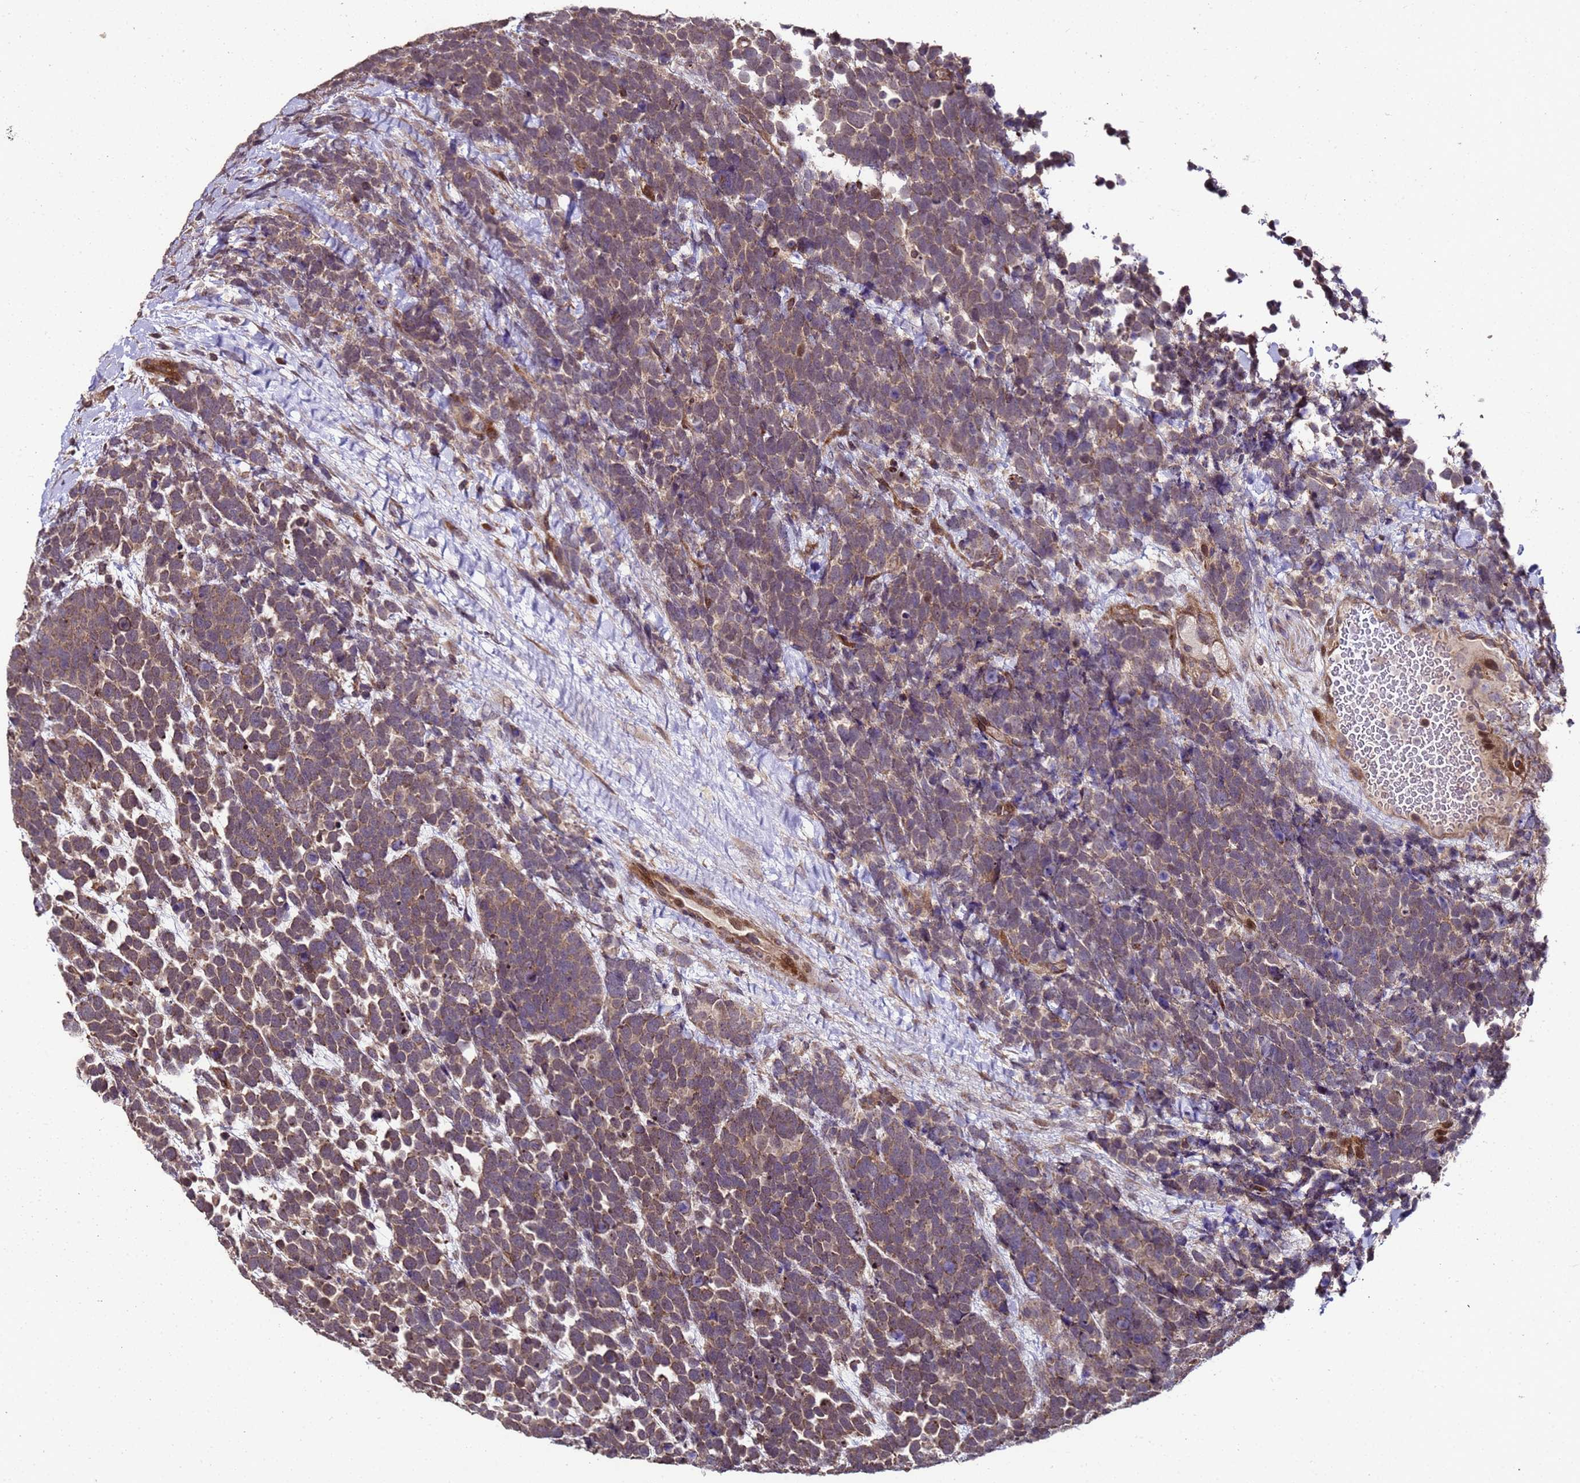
{"staining": {"intensity": "weak", "quantity": ">75%", "location": "cytoplasmic/membranous"}, "tissue": "urothelial cancer", "cell_type": "Tumor cells", "image_type": "cancer", "snomed": [{"axis": "morphology", "description": "Urothelial carcinoma, High grade"}, {"axis": "topography", "description": "Urinary bladder"}], "caption": "Weak cytoplasmic/membranous positivity for a protein is appreciated in approximately >75% of tumor cells of urothelial cancer using immunohistochemistry (IHC).", "gene": "PRODH", "patient": {"sex": "female", "age": 82}}